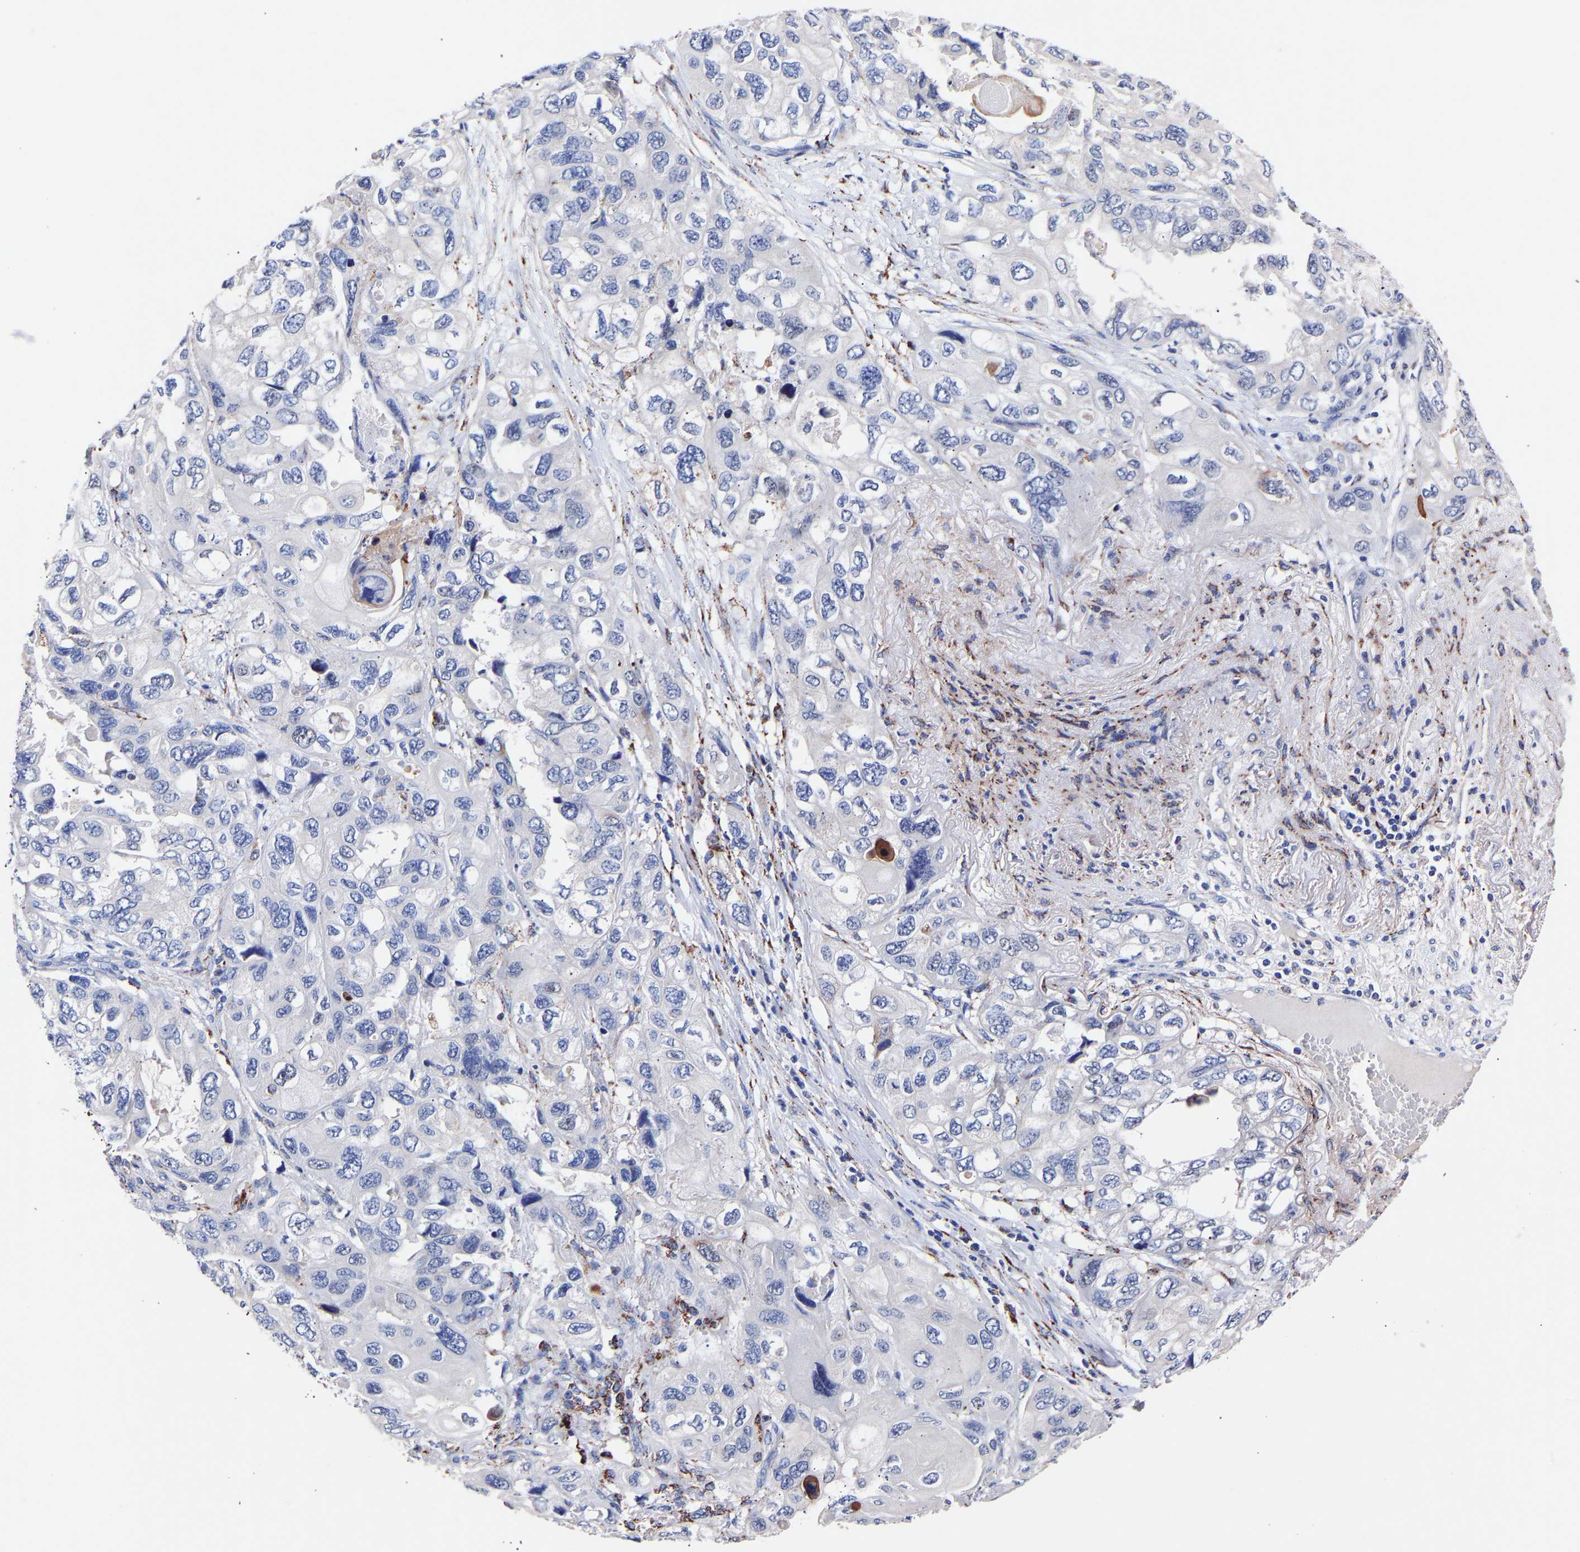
{"staining": {"intensity": "negative", "quantity": "none", "location": "none"}, "tissue": "lung cancer", "cell_type": "Tumor cells", "image_type": "cancer", "snomed": [{"axis": "morphology", "description": "Squamous cell carcinoma, NOS"}, {"axis": "topography", "description": "Lung"}], "caption": "Immunohistochemistry of lung squamous cell carcinoma demonstrates no positivity in tumor cells.", "gene": "SEM1", "patient": {"sex": "female", "age": 73}}